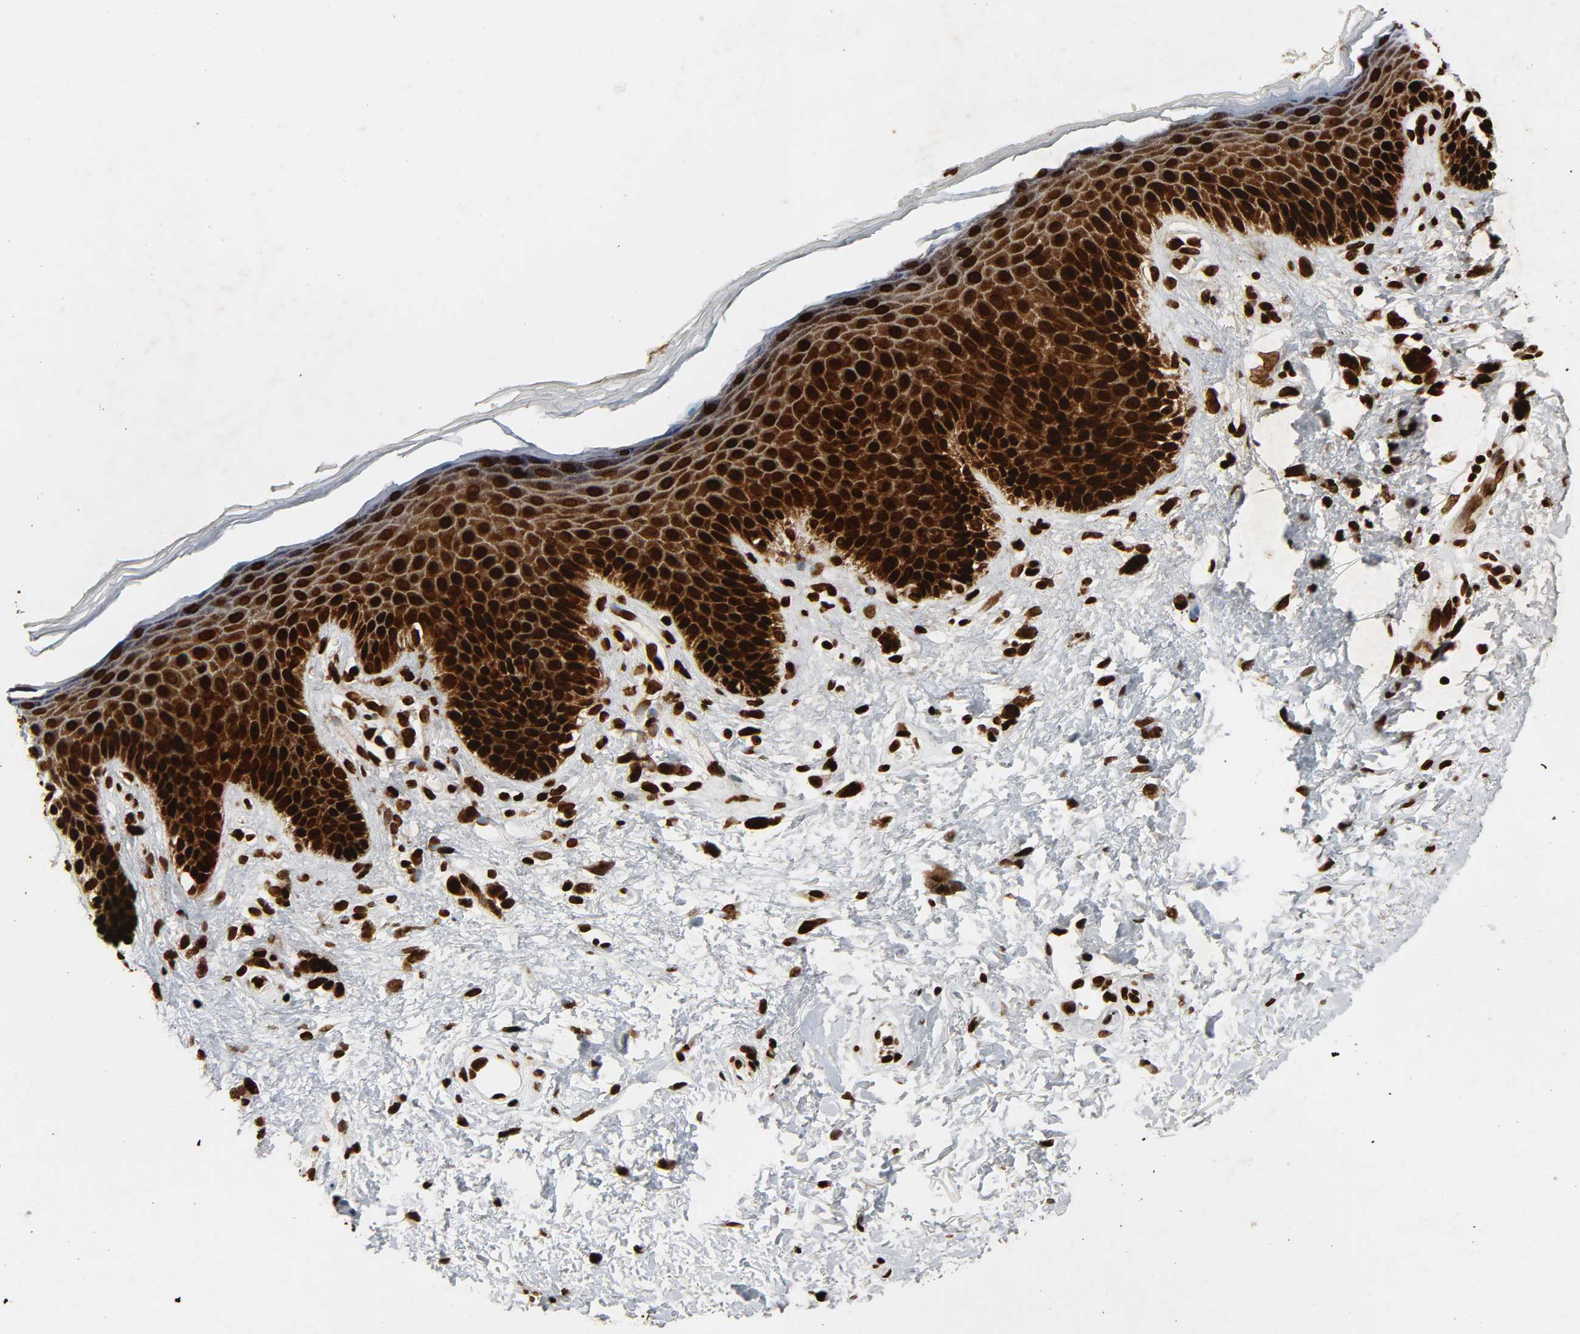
{"staining": {"intensity": "strong", "quantity": ">75%", "location": "nuclear"}, "tissue": "skin", "cell_type": "Epidermal cells", "image_type": "normal", "snomed": [{"axis": "morphology", "description": "Normal tissue, NOS"}, {"axis": "topography", "description": "Anal"}], "caption": "Skin stained with IHC displays strong nuclear positivity in about >75% of epidermal cells. (Stains: DAB (3,3'-diaminobenzidine) in brown, nuclei in blue, Microscopy: brightfield microscopy at high magnification).", "gene": "RXRA", "patient": {"sex": "female", "age": 46}}